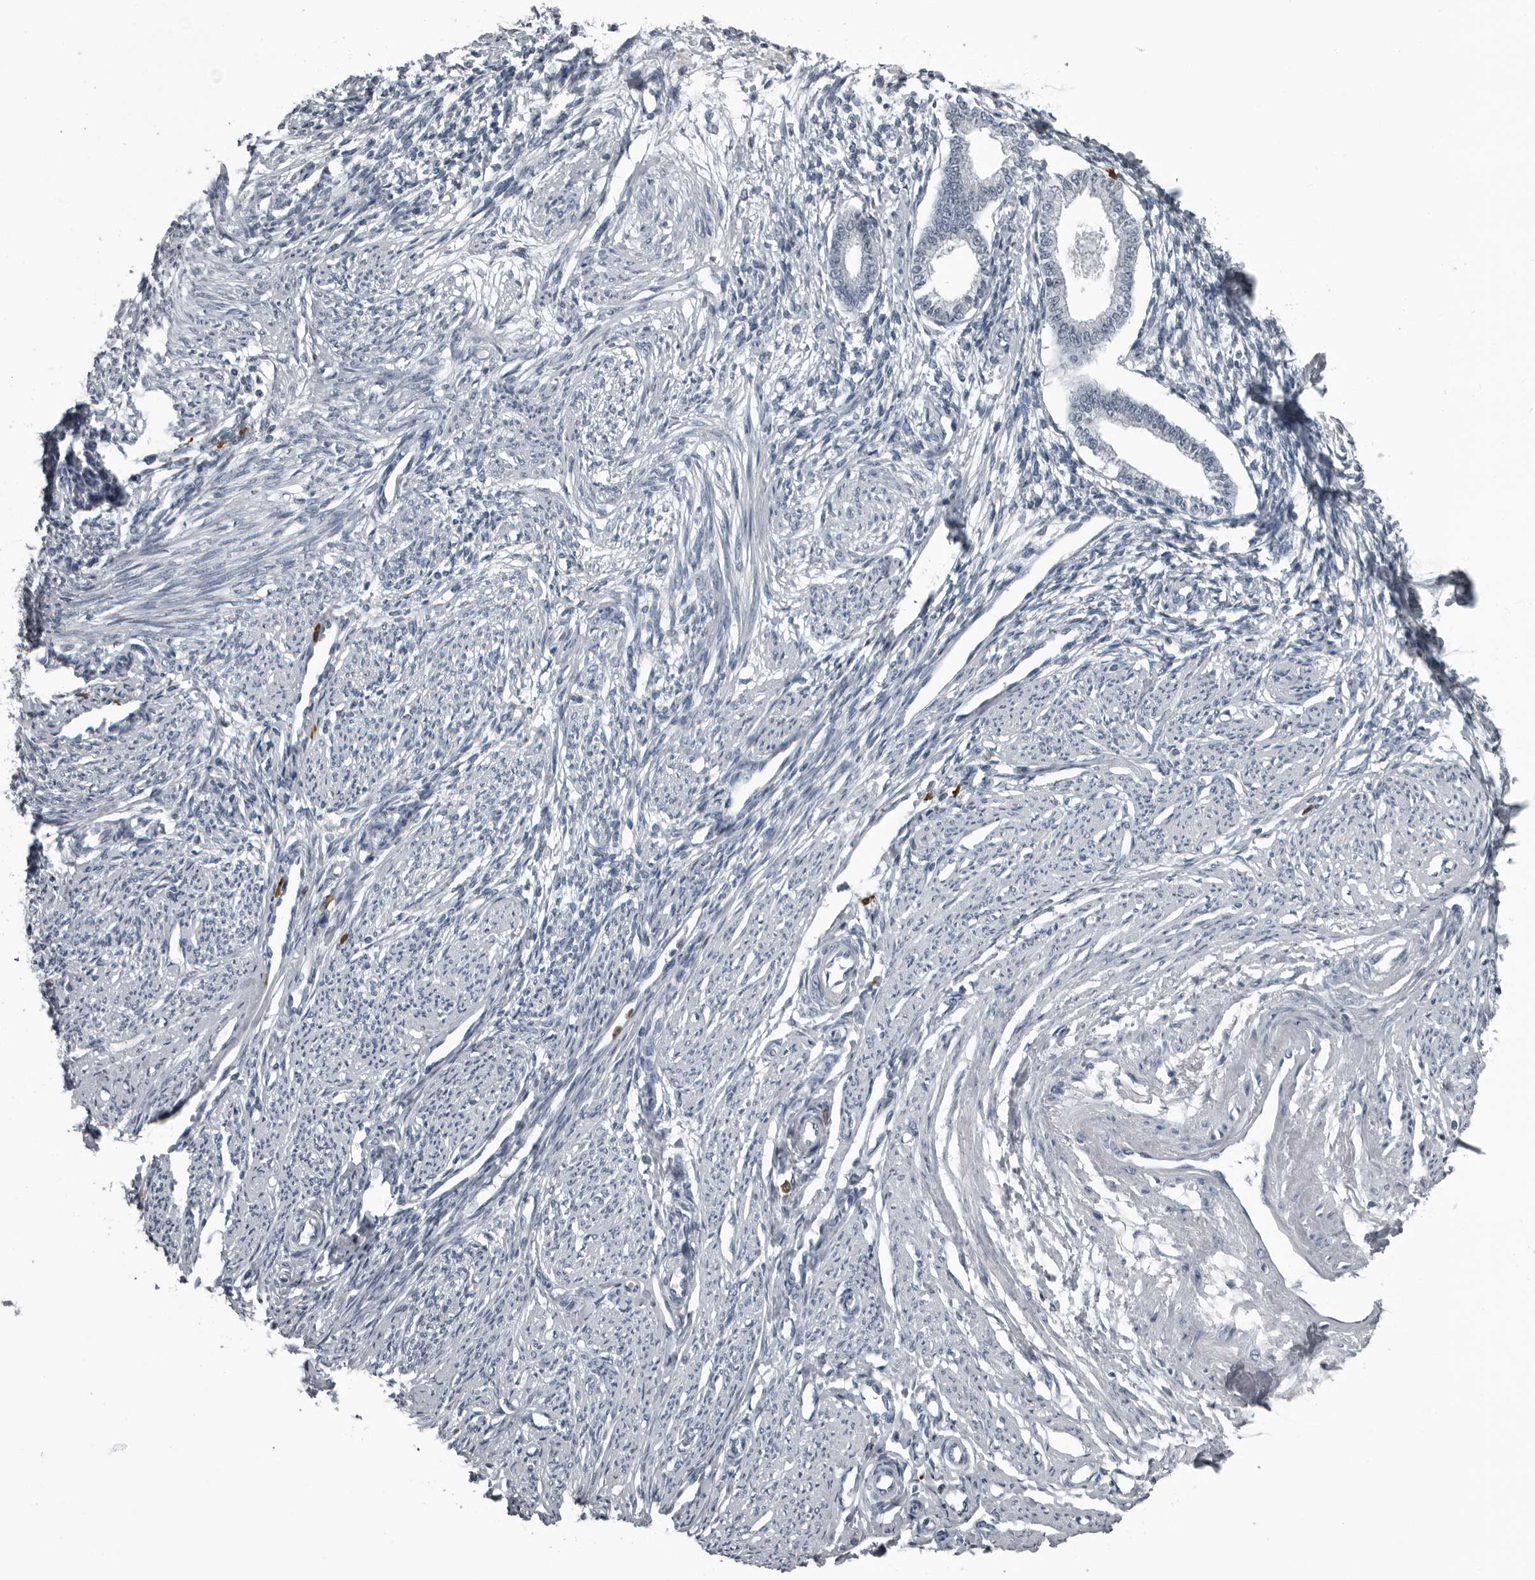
{"staining": {"intensity": "negative", "quantity": "none", "location": "none"}, "tissue": "endometrium", "cell_type": "Cells in endometrial stroma", "image_type": "normal", "snomed": [{"axis": "morphology", "description": "Normal tissue, NOS"}, {"axis": "topography", "description": "Endometrium"}], "caption": "Endometrium stained for a protein using IHC exhibits no expression cells in endometrial stroma.", "gene": "RTCA", "patient": {"sex": "female", "age": 56}}